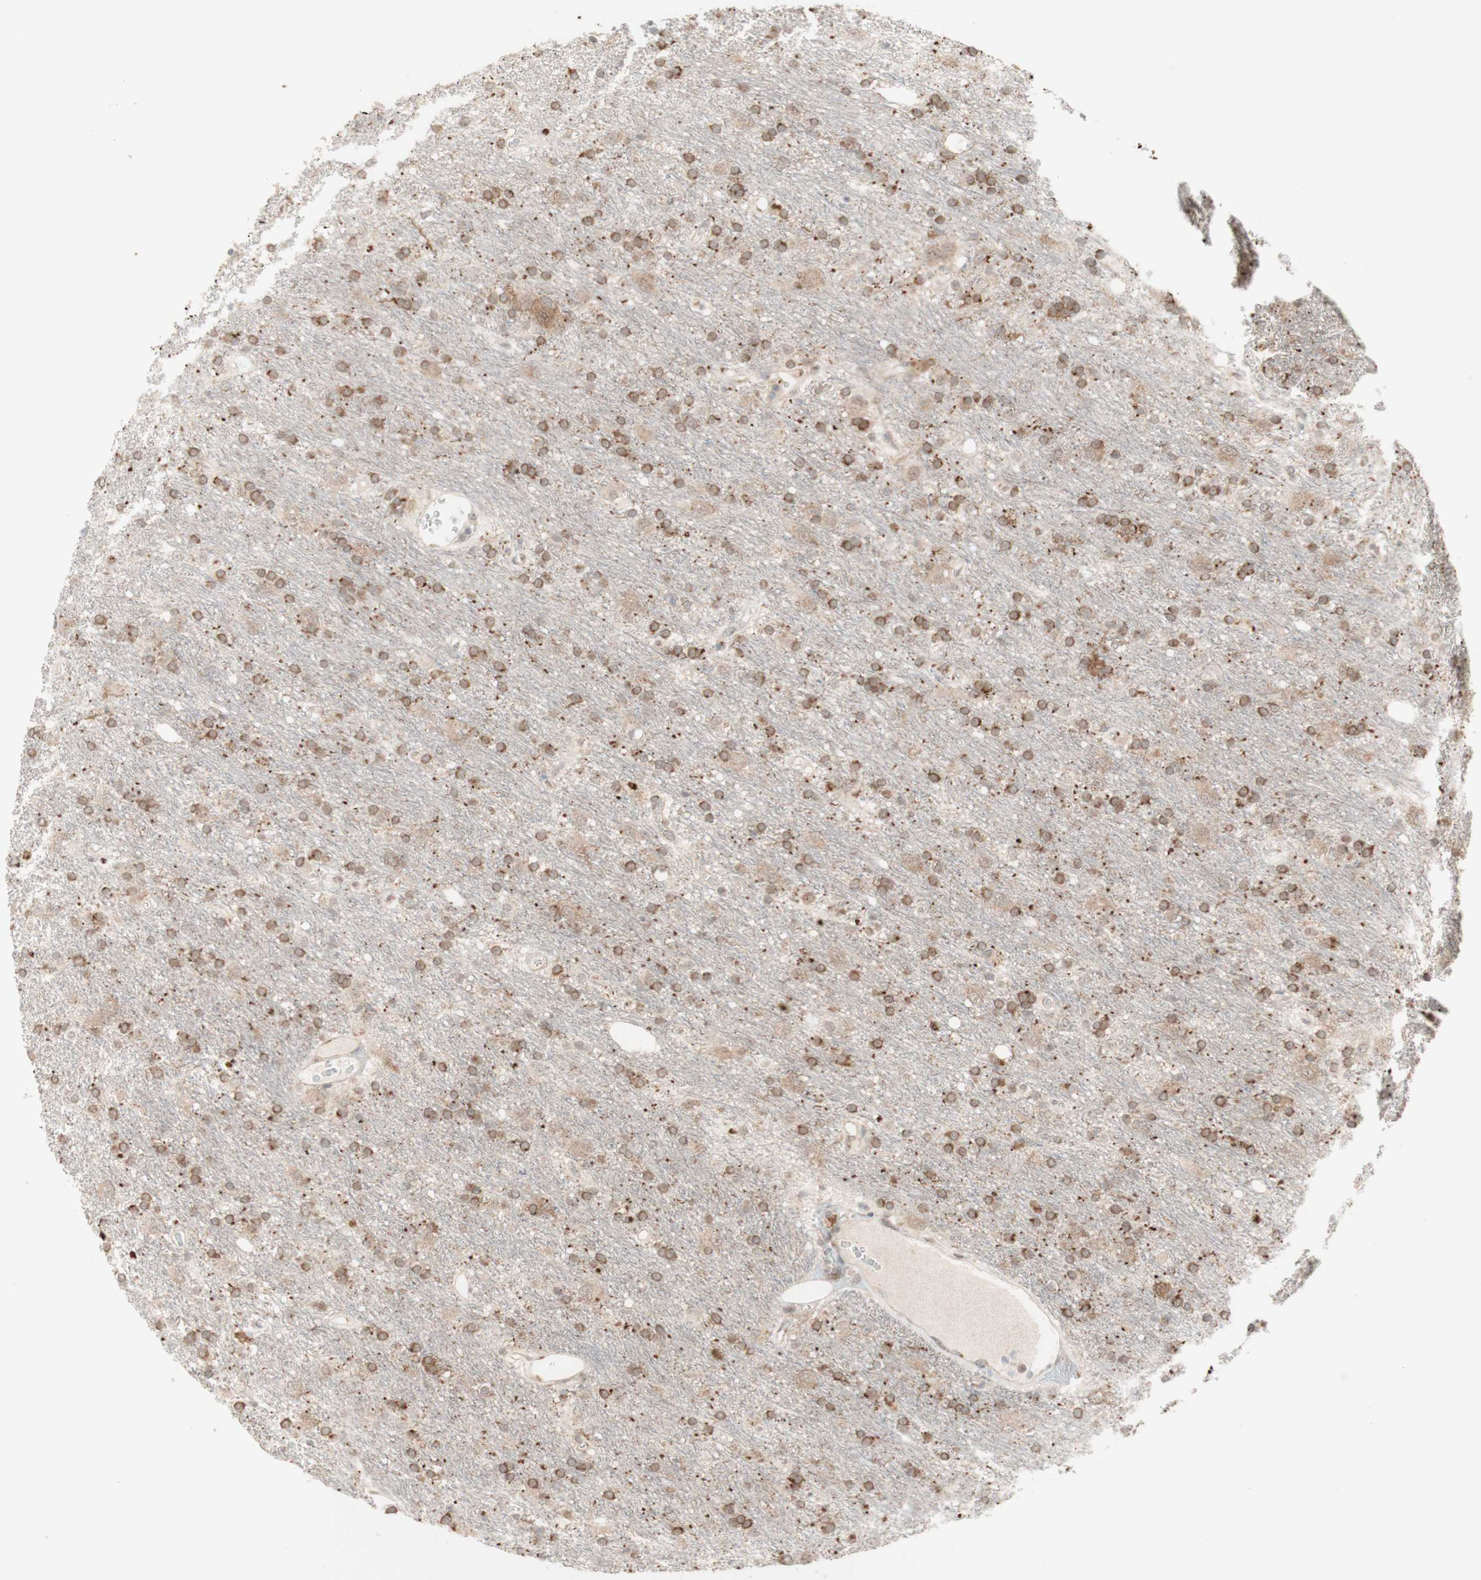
{"staining": {"intensity": "moderate", "quantity": ">75%", "location": "cytoplasmic/membranous"}, "tissue": "glioma", "cell_type": "Tumor cells", "image_type": "cancer", "snomed": [{"axis": "morphology", "description": "Glioma, malignant, Low grade"}, {"axis": "topography", "description": "Brain"}], "caption": "This histopathology image reveals immunohistochemistry staining of human glioma, with medium moderate cytoplasmic/membranous expression in approximately >75% of tumor cells.", "gene": "CYLD", "patient": {"sex": "male", "age": 77}}